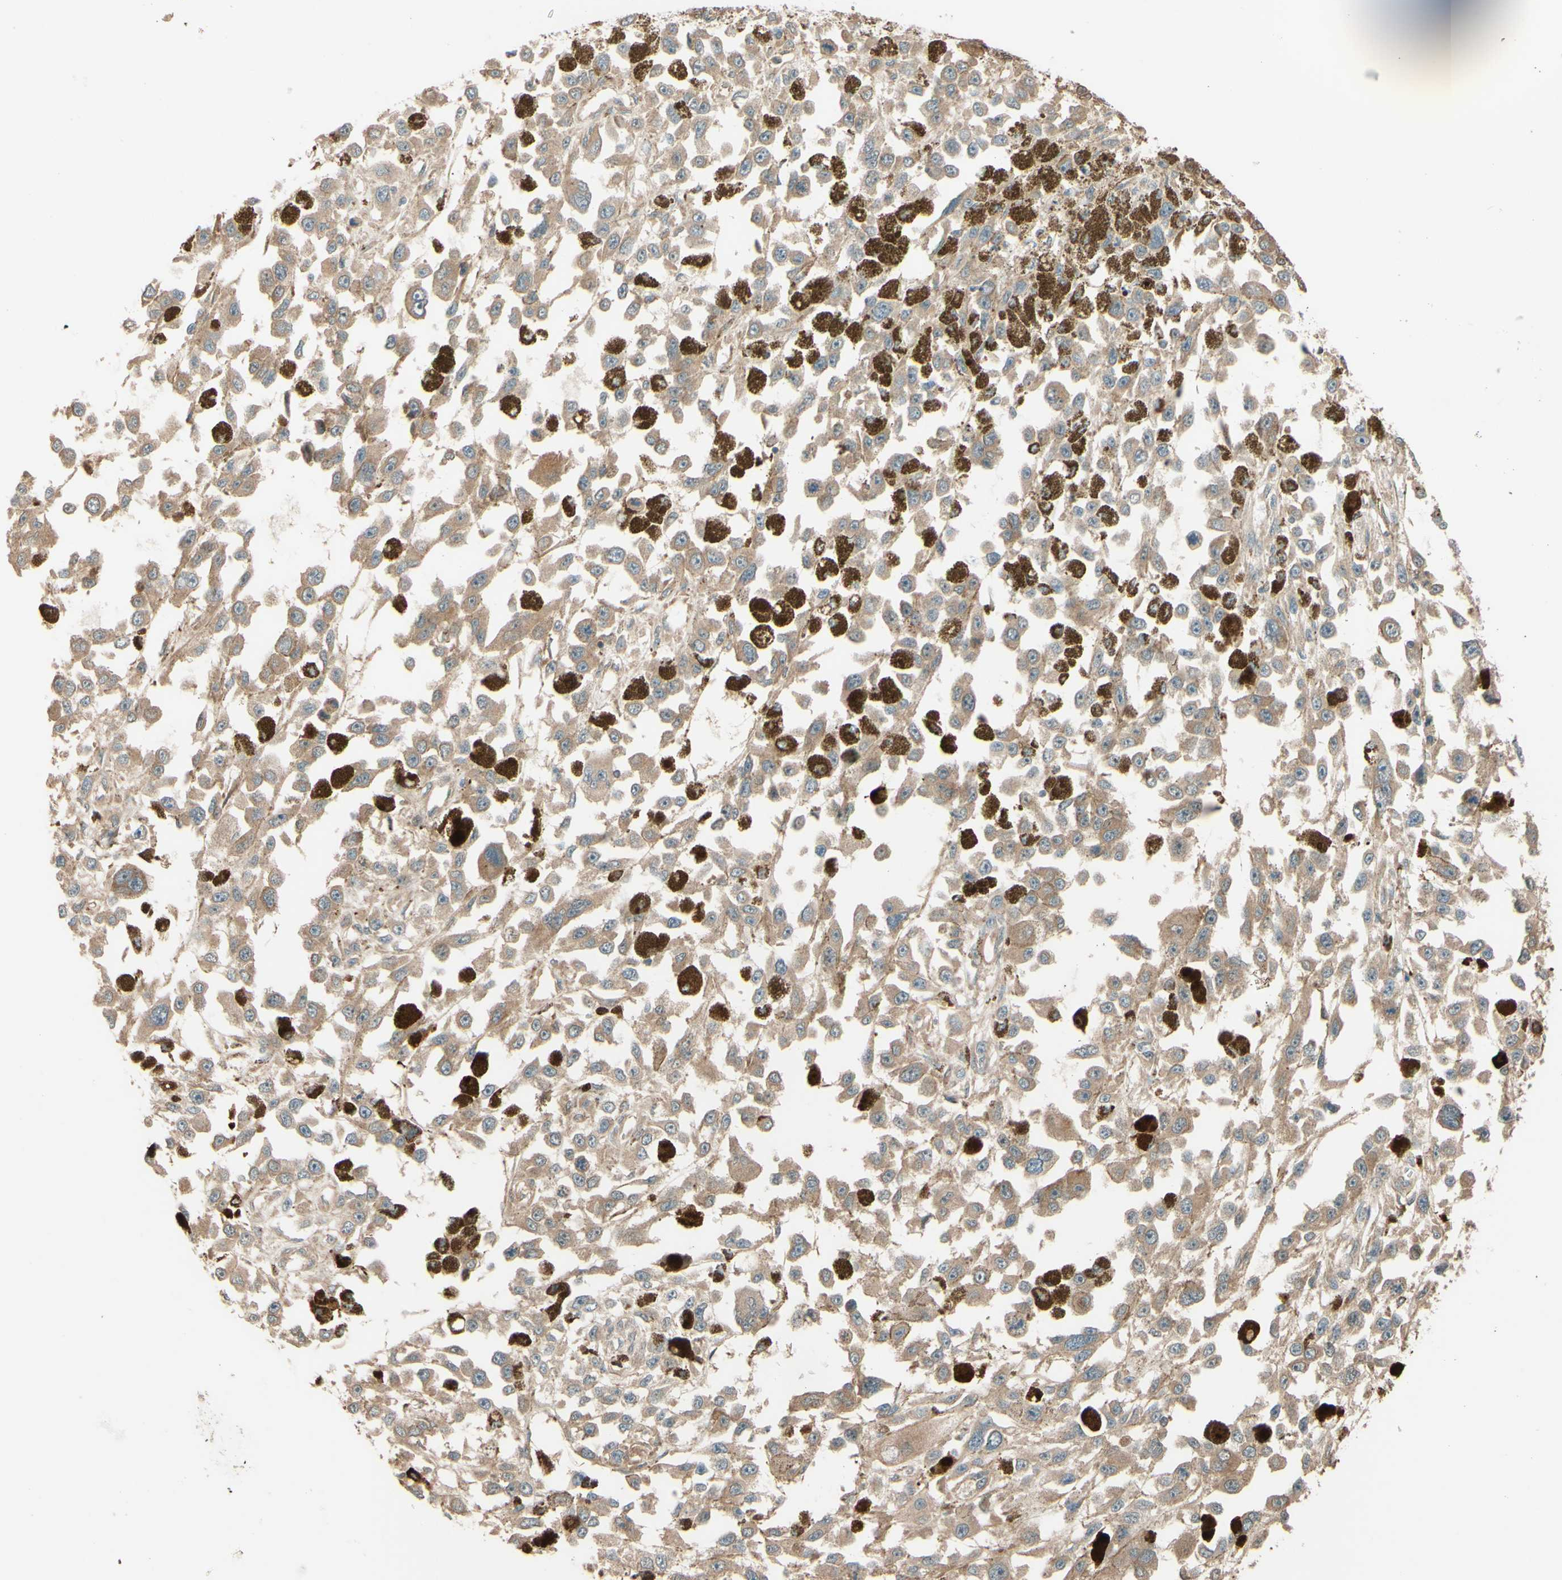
{"staining": {"intensity": "weak", "quantity": ">75%", "location": "cytoplasmic/membranous"}, "tissue": "melanoma", "cell_type": "Tumor cells", "image_type": "cancer", "snomed": [{"axis": "morphology", "description": "Malignant melanoma, Metastatic site"}, {"axis": "topography", "description": "Lymph node"}], "caption": "Immunohistochemical staining of human melanoma reveals low levels of weak cytoplasmic/membranous protein expression in approximately >75% of tumor cells. (DAB (3,3'-diaminobenzidine) IHC, brown staining for protein, blue staining for nuclei).", "gene": "RNF19A", "patient": {"sex": "male", "age": 59}}